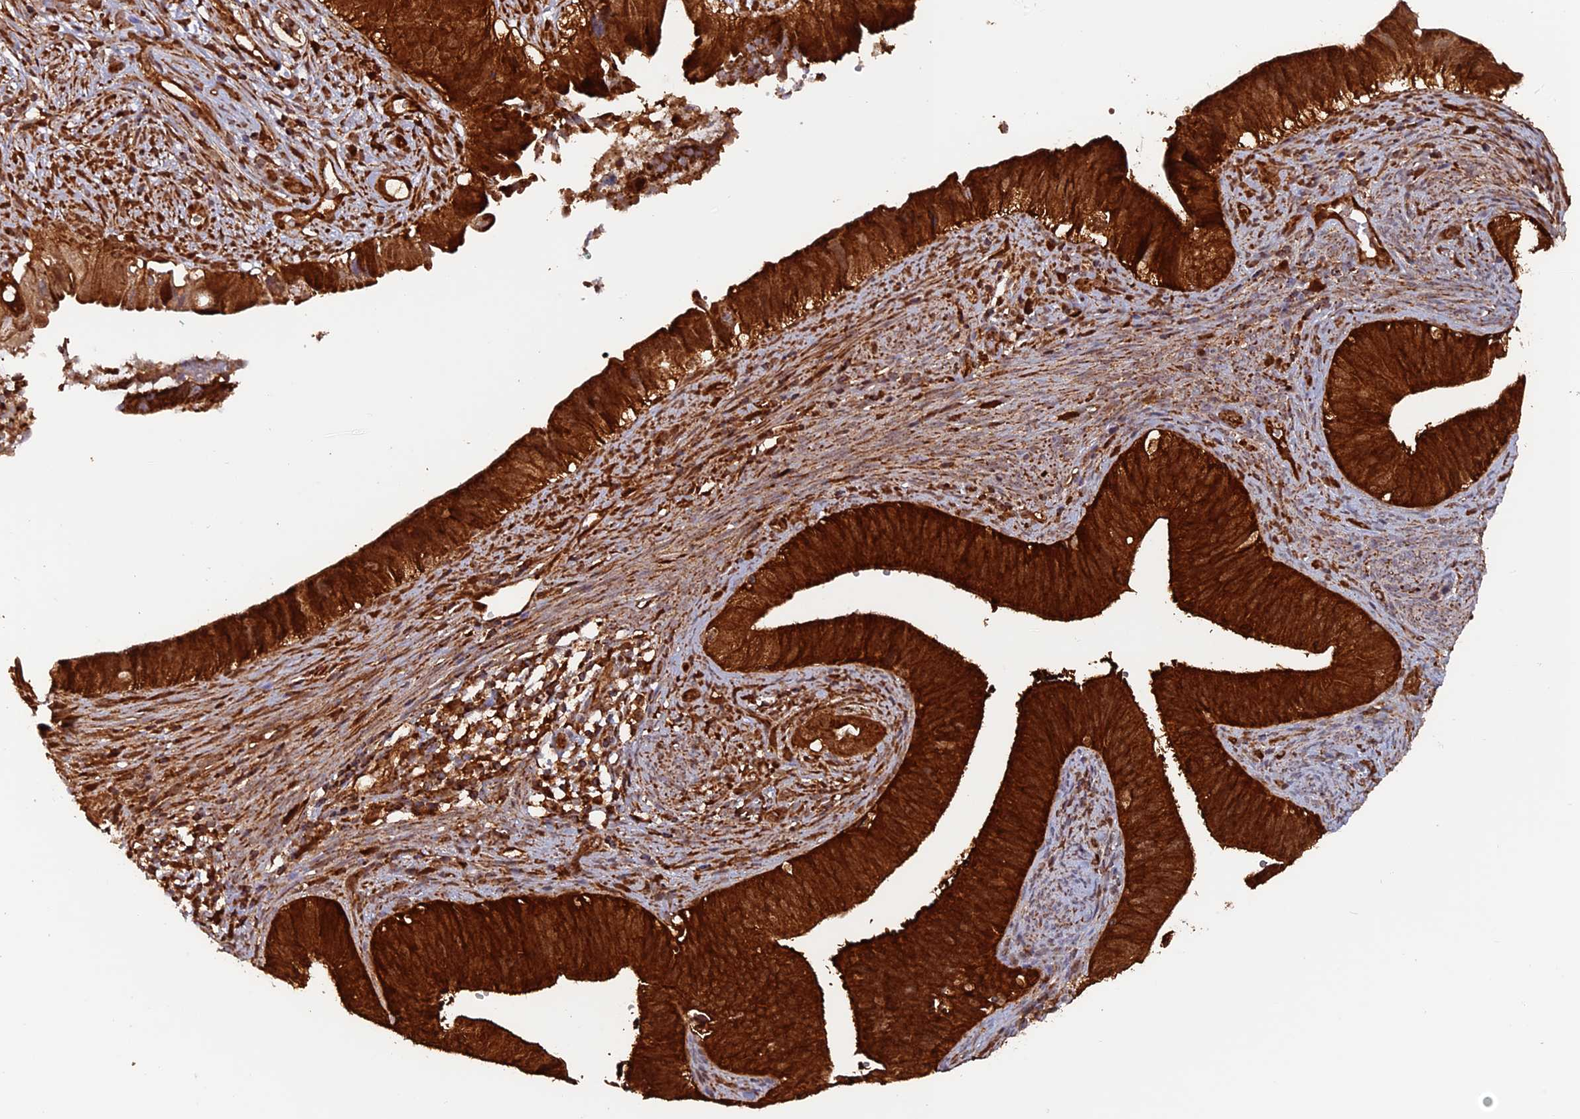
{"staining": {"intensity": "strong", "quantity": ">75%", "location": "cytoplasmic/membranous"}, "tissue": "cervical cancer", "cell_type": "Tumor cells", "image_type": "cancer", "snomed": [{"axis": "morphology", "description": "Adenocarcinoma, NOS"}, {"axis": "topography", "description": "Cervix"}], "caption": "Immunohistochemistry of human cervical cancer (adenocarcinoma) reveals high levels of strong cytoplasmic/membranous positivity in approximately >75% of tumor cells.", "gene": "DTYMK", "patient": {"sex": "female", "age": 42}}